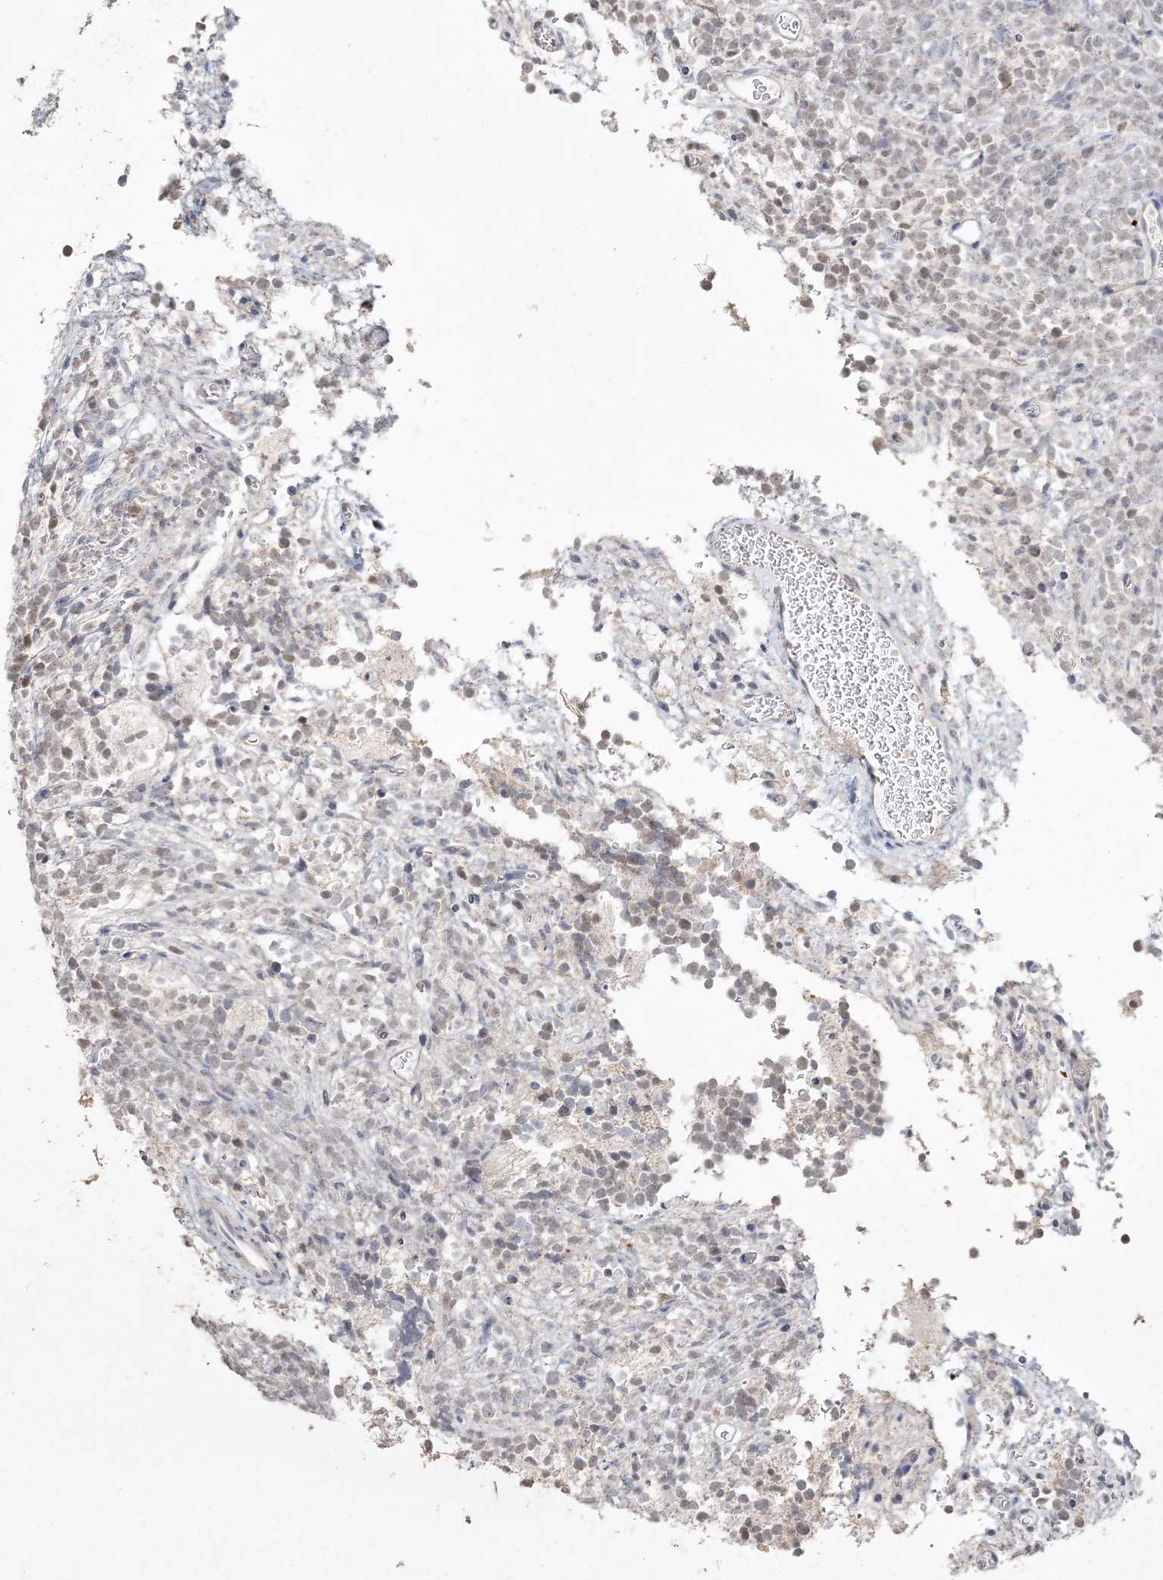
{"staining": {"intensity": "weak", "quantity": "<25%", "location": "nuclear"}, "tissue": "glioma", "cell_type": "Tumor cells", "image_type": "cancer", "snomed": [{"axis": "morphology", "description": "Glioma, malignant, Low grade"}, {"axis": "topography", "description": "Brain"}], "caption": "This photomicrograph is of glioma stained with immunohistochemistry (IHC) to label a protein in brown with the nuclei are counter-stained blue. There is no staining in tumor cells.", "gene": "DNAH5", "patient": {"sex": "female", "age": 1}}